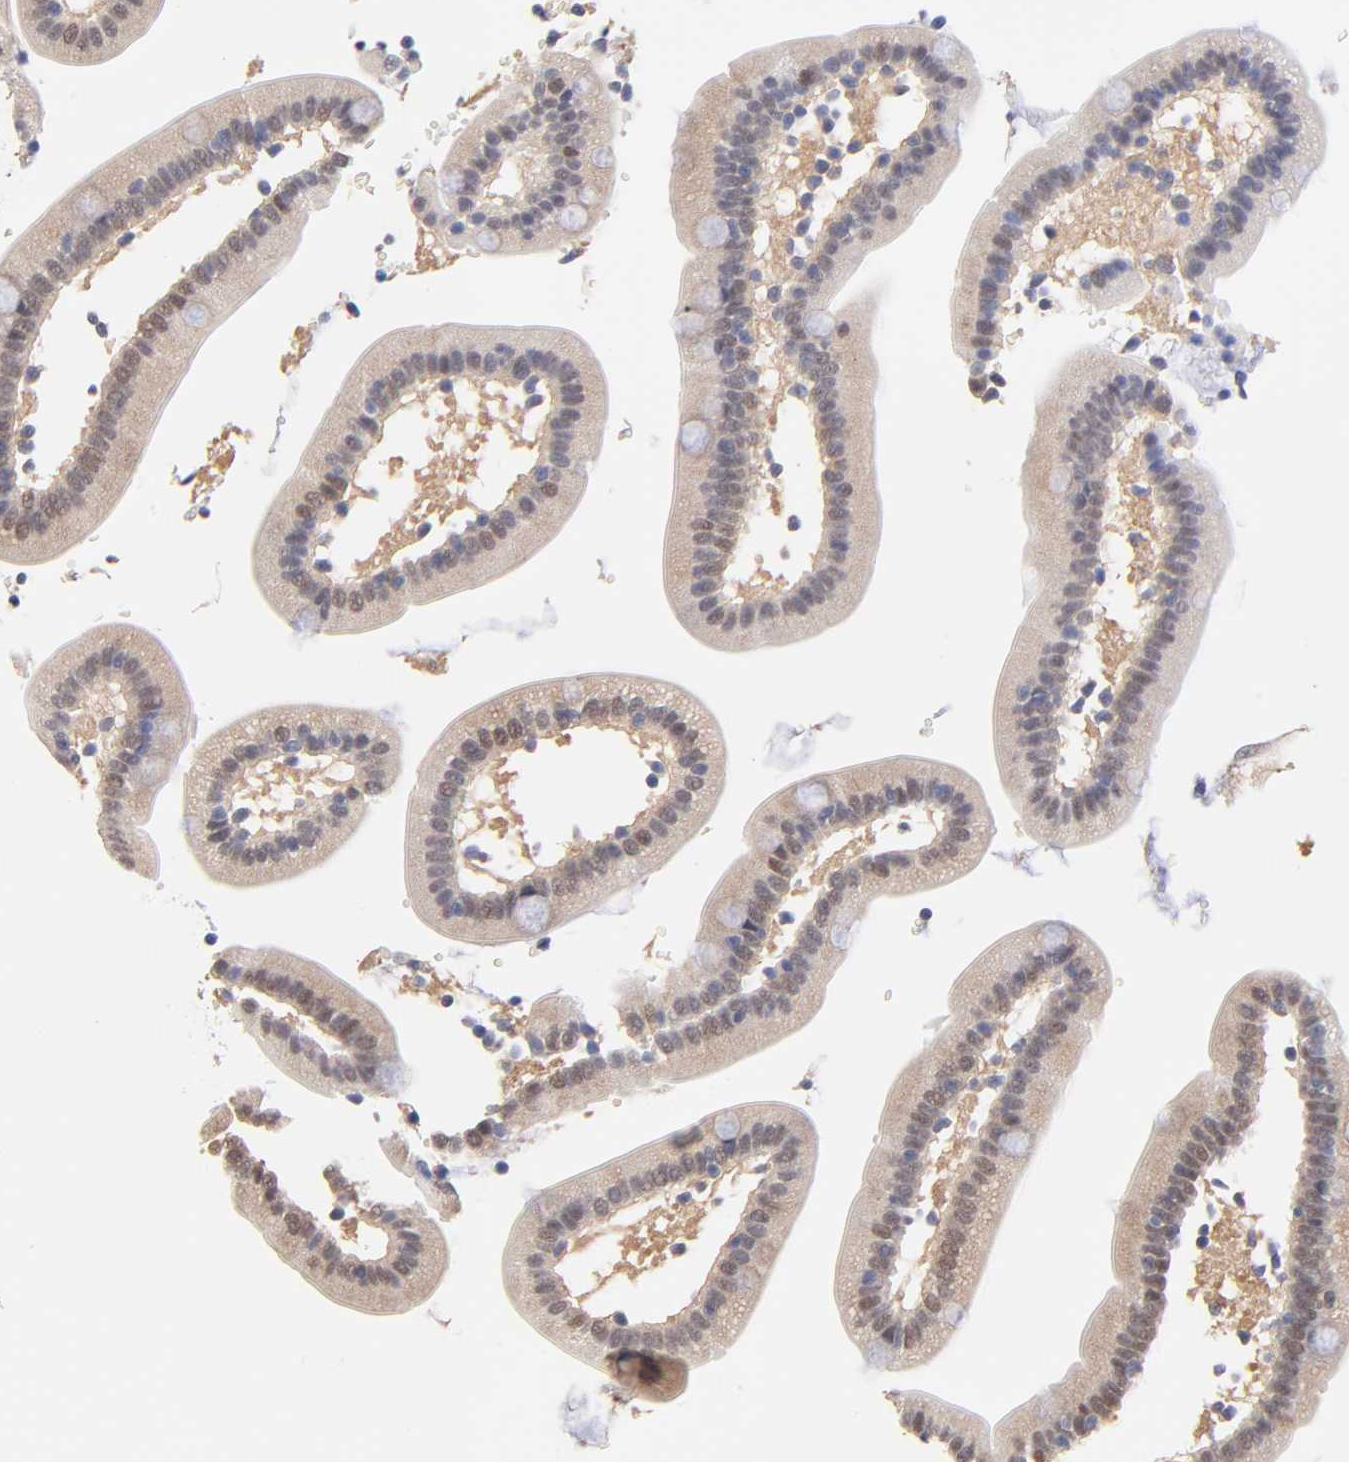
{"staining": {"intensity": "weak", "quantity": "25%-75%", "location": "cytoplasmic/membranous,nuclear"}, "tissue": "duodenum", "cell_type": "Glandular cells", "image_type": "normal", "snomed": [{"axis": "morphology", "description": "Normal tissue, NOS"}, {"axis": "topography", "description": "Duodenum"}], "caption": "IHC photomicrograph of unremarkable duodenum: duodenum stained using IHC demonstrates low levels of weak protein expression localized specifically in the cytoplasmic/membranous,nuclear of glandular cells, appearing as a cytoplasmic/membranous,nuclear brown color.", "gene": "TXNL1", "patient": {"sex": "male", "age": 66}}